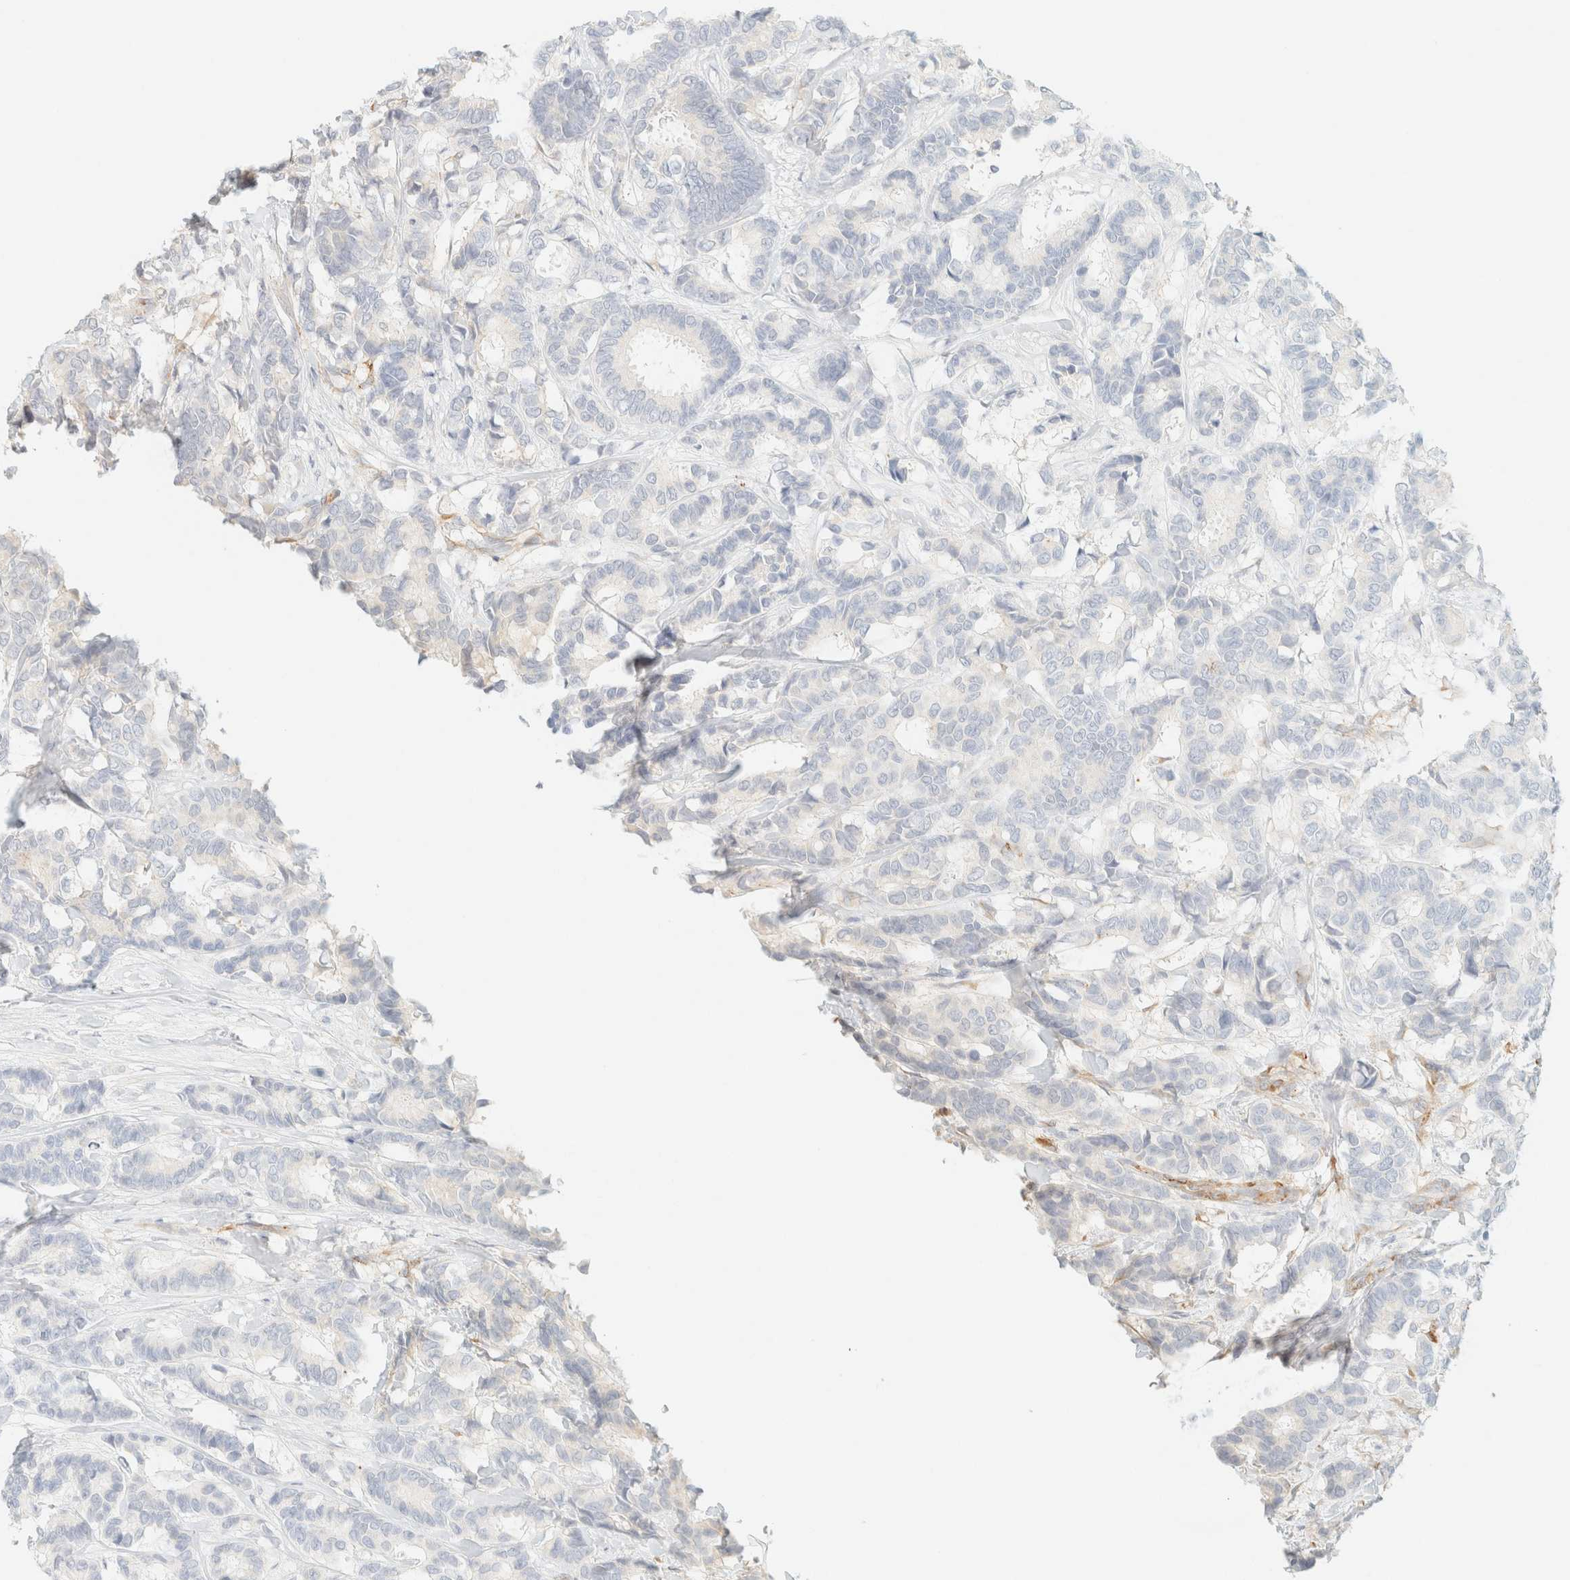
{"staining": {"intensity": "negative", "quantity": "none", "location": "none"}, "tissue": "breast cancer", "cell_type": "Tumor cells", "image_type": "cancer", "snomed": [{"axis": "morphology", "description": "Duct carcinoma"}, {"axis": "topography", "description": "Breast"}], "caption": "Tumor cells are negative for brown protein staining in invasive ductal carcinoma (breast).", "gene": "SPARCL1", "patient": {"sex": "female", "age": 87}}